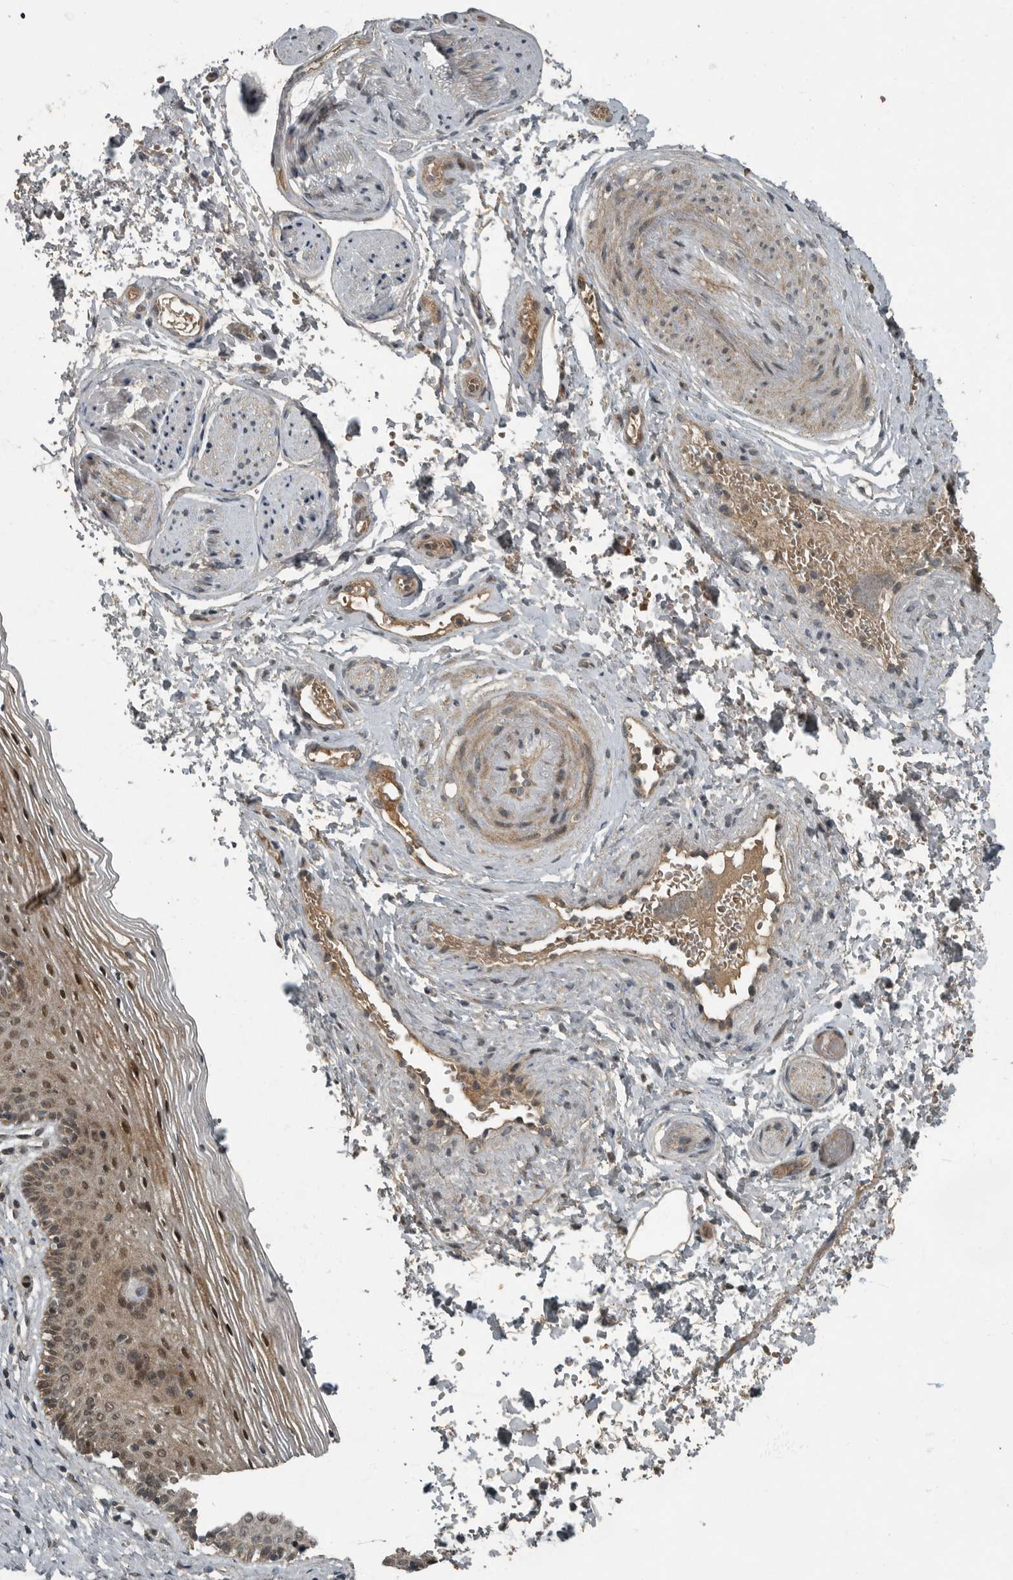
{"staining": {"intensity": "moderate", "quantity": "<25%", "location": "cytoplasmic/membranous,nuclear"}, "tissue": "vagina", "cell_type": "Squamous epithelial cells", "image_type": "normal", "snomed": [{"axis": "morphology", "description": "Normal tissue, NOS"}, {"axis": "topography", "description": "Vagina"}], "caption": "Unremarkable vagina reveals moderate cytoplasmic/membranous,nuclear expression in about <25% of squamous epithelial cells, visualized by immunohistochemistry.", "gene": "FOXO1", "patient": {"sex": "female", "age": 32}}